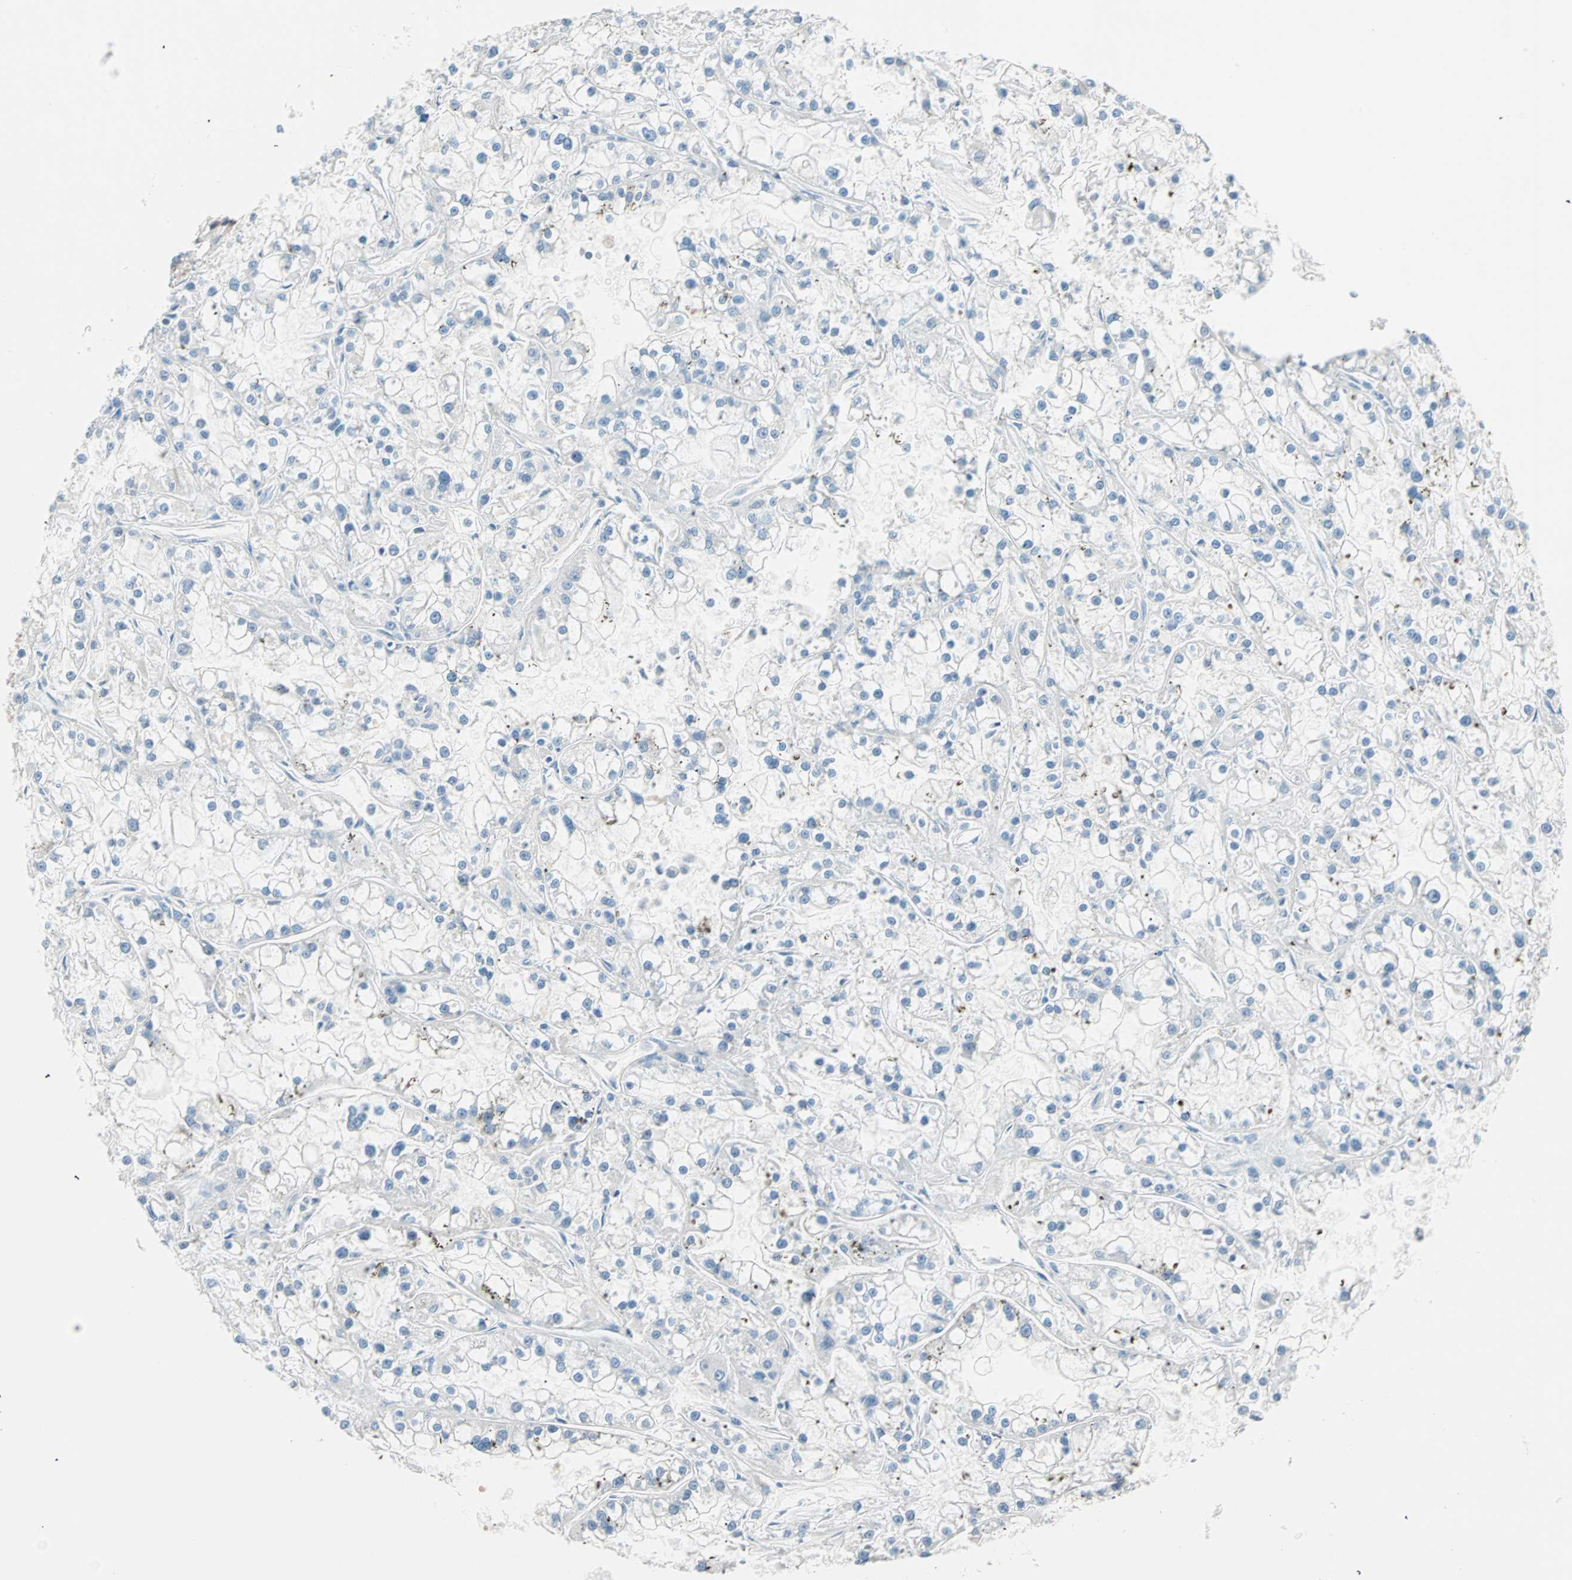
{"staining": {"intensity": "negative", "quantity": "none", "location": "none"}, "tissue": "renal cancer", "cell_type": "Tumor cells", "image_type": "cancer", "snomed": [{"axis": "morphology", "description": "Adenocarcinoma, NOS"}, {"axis": "topography", "description": "Kidney"}], "caption": "Immunohistochemistry of human renal cancer demonstrates no expression in tumor cells. (DAB immunohistochemistry (IHC) visualized using brightfield microscopy, high magnification).", "gene": "ATF6", "patient": {"sex": "female", "age": 52}}